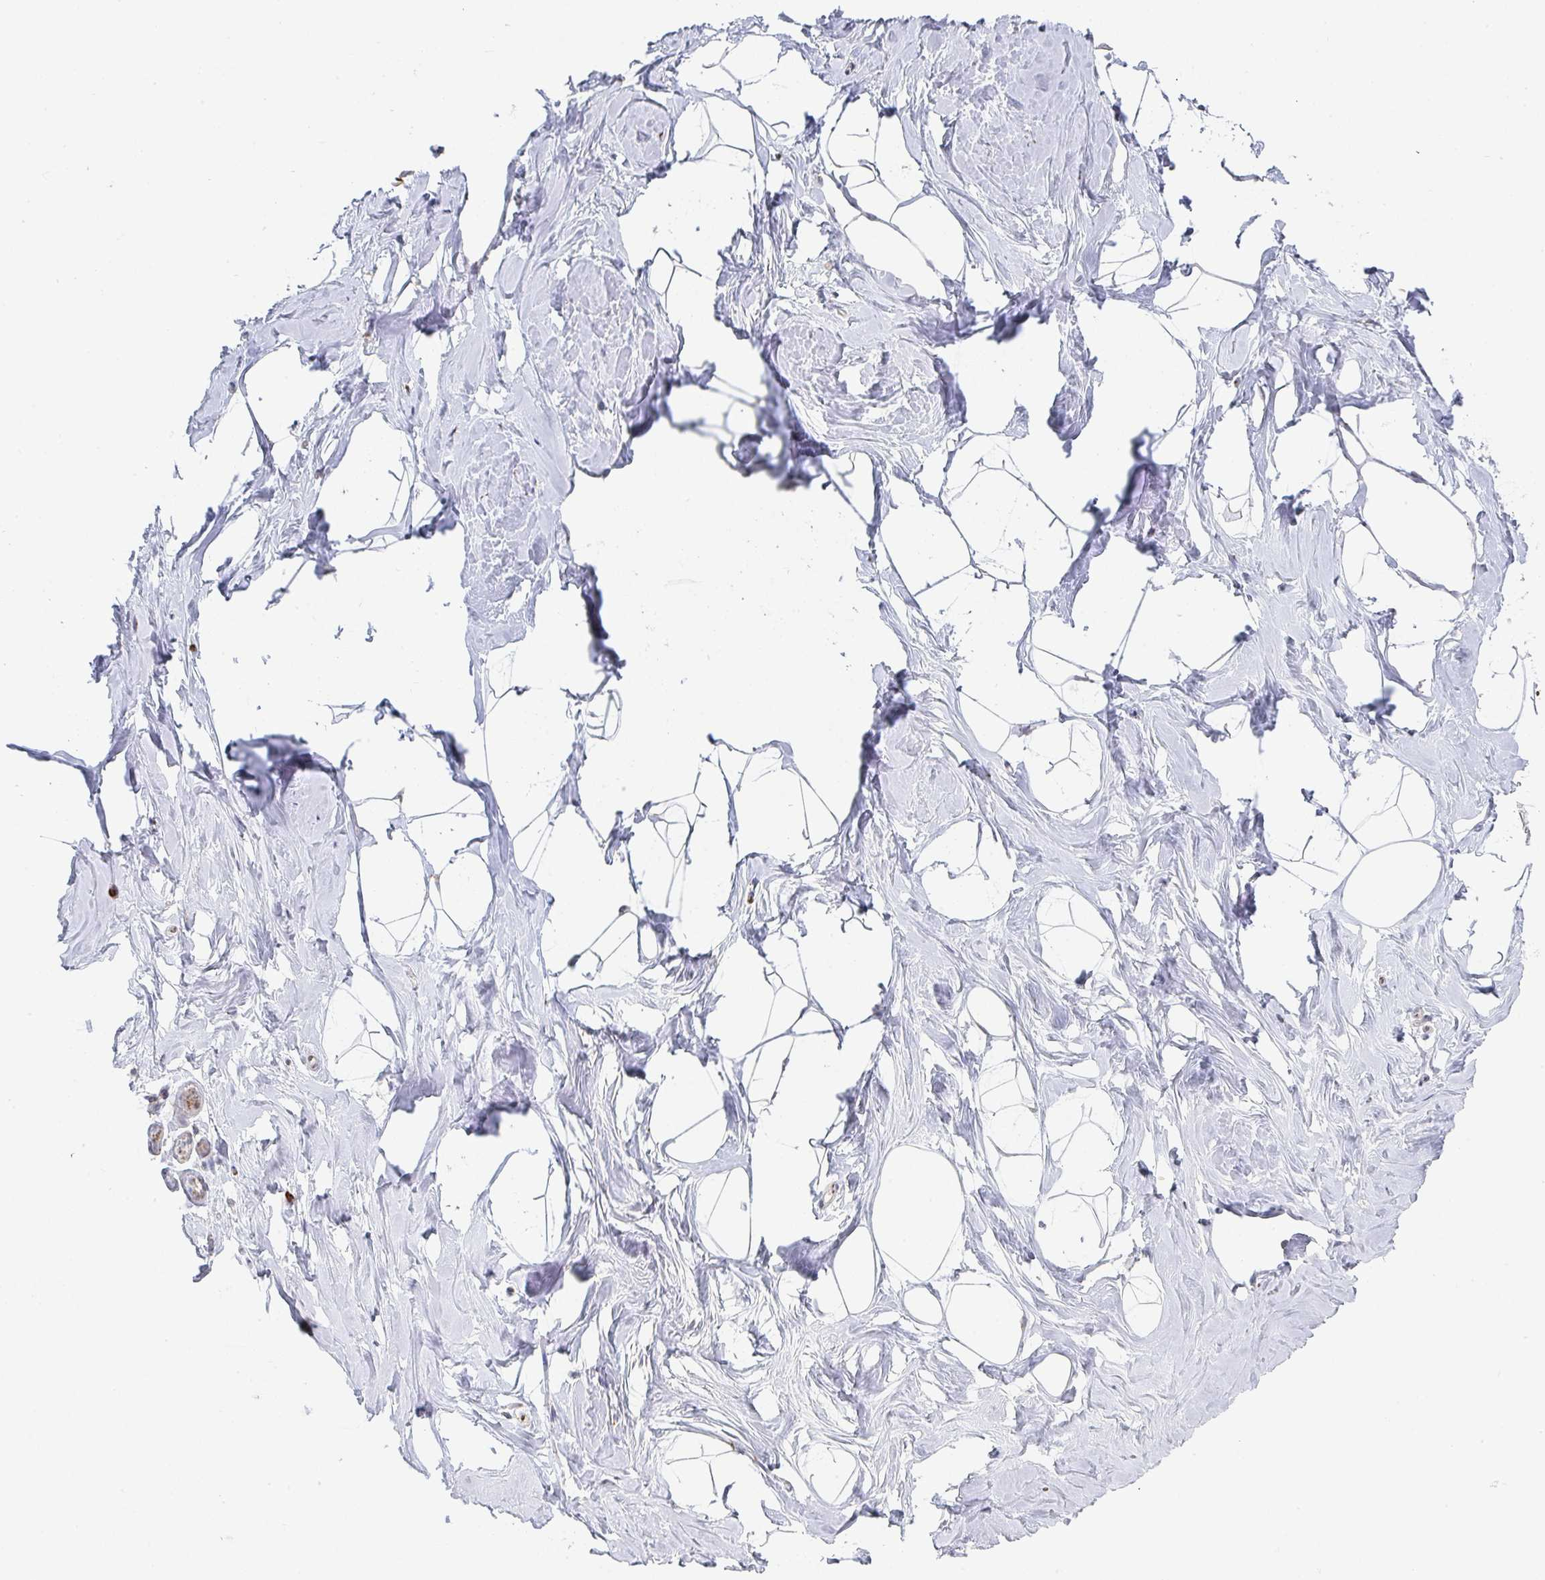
{"staining": {"intensity": "negative", "quantity": "none", "location": "none"}, "tissue": "breast", "cell_type": "Adipocytes", "image_type": "normal", "snomed": [{"axis": "morphology", "description": "Normal tissue, NOS"}, {"axis": "topography", "description": "Breast"}], "caption": "Breast stained for a protein using immunohistochemistry (IHC) shows no staining adipocytes.", "gene": "ZNF526", "patient": {"sex": "female", "age": 32}}